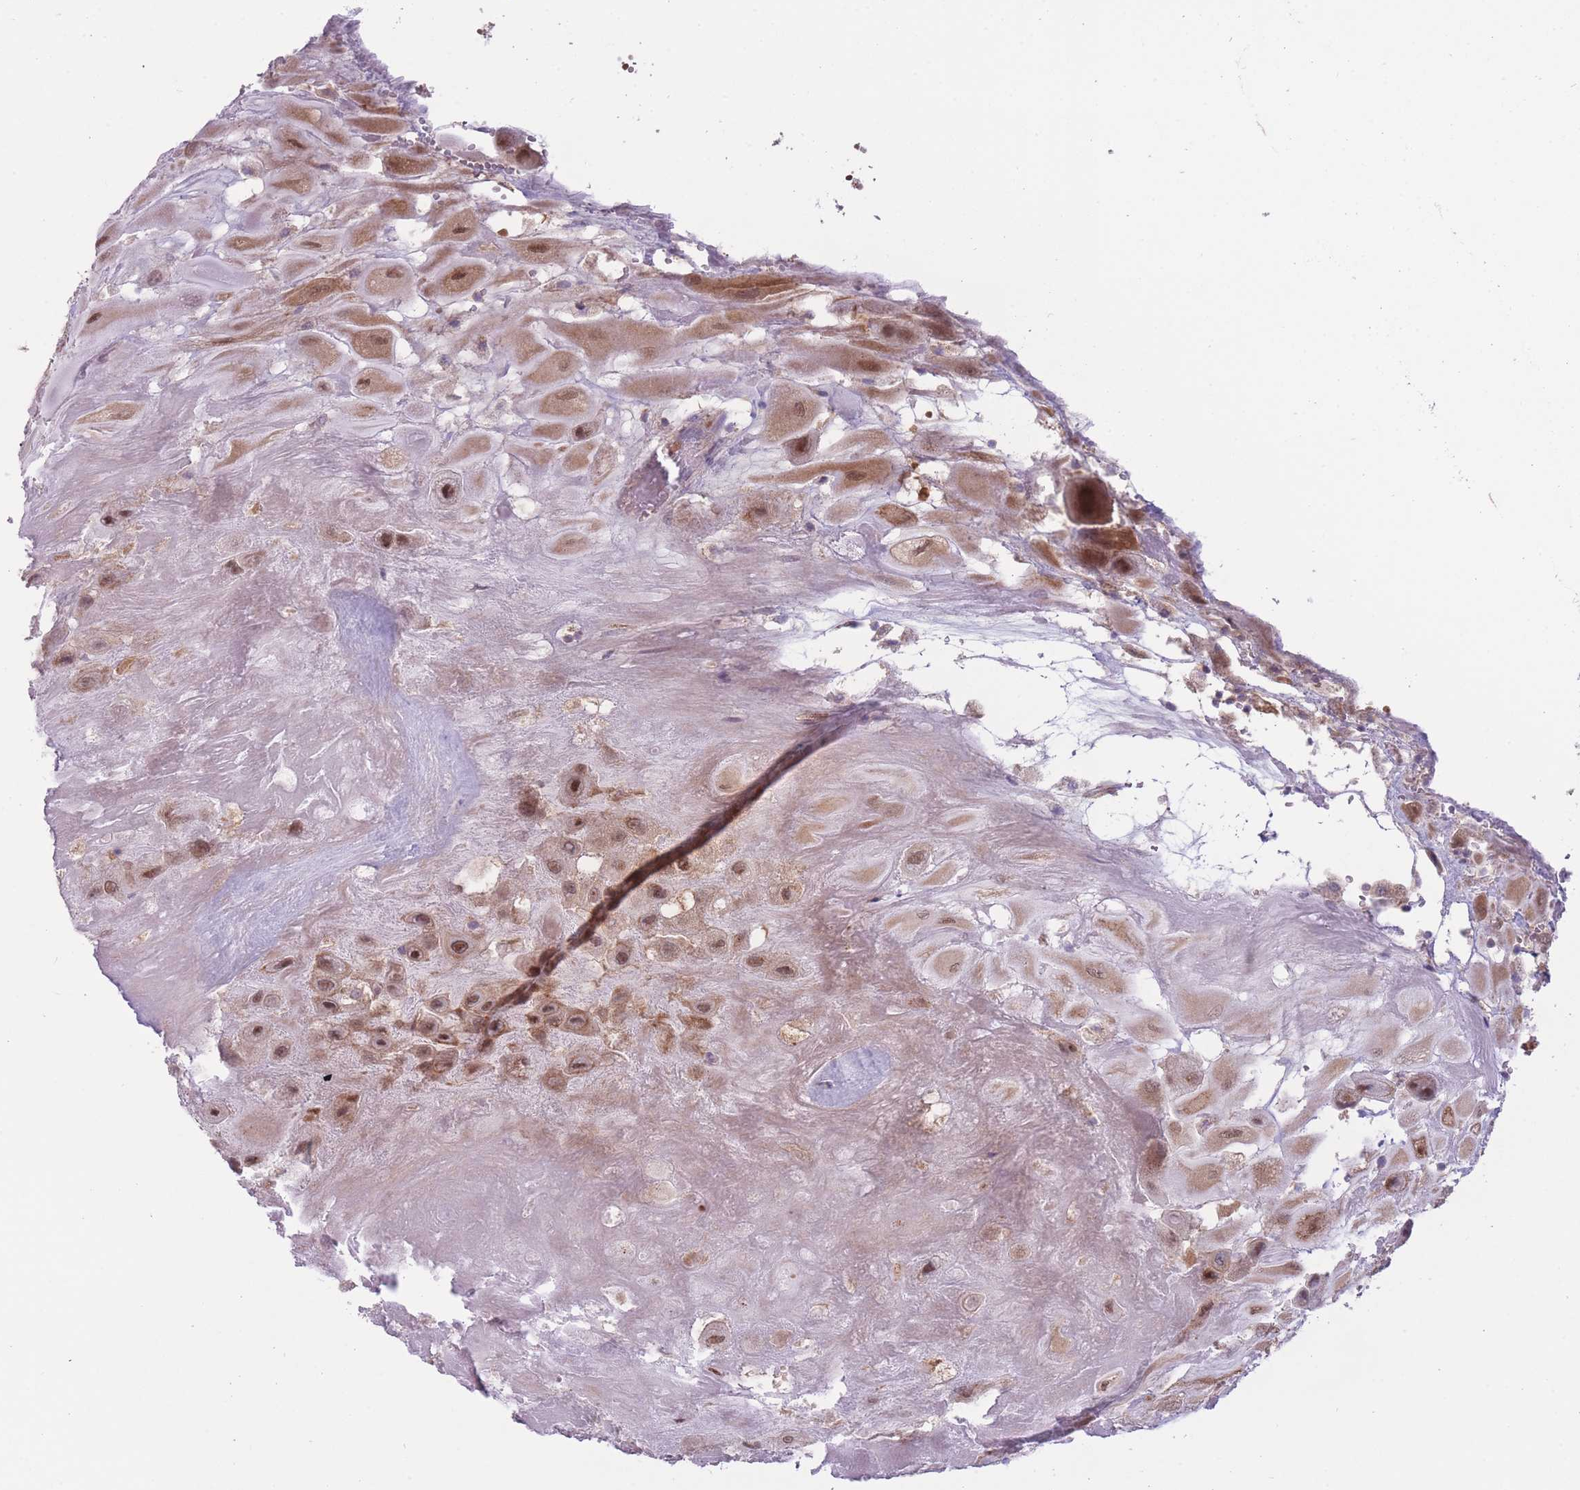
{"staining": {"intensity": "moderate", "quantity": ">75%", "location": "cytoplasmic/membranous,nuclear"}, "tissue": "placenta", "cell_type": "Decidual cells", "image_type": "normal", "snomed": [{"axis": "morphology", "description": "Normal tissue, NOS"}, {"axis": "topography", "description": "Placenta"}], "caption": "Normal placenta exhibits moderate cytoplasmic/membranous,nuclear positivity in approximately >75% of decidual cells The protein is stained brown, and the nuclei are stained in blue (DAB IHC with brightfield microscopy, high magnification)..", "gene": "CCT6A", "patient": {"sex": "female", "age": 32}}